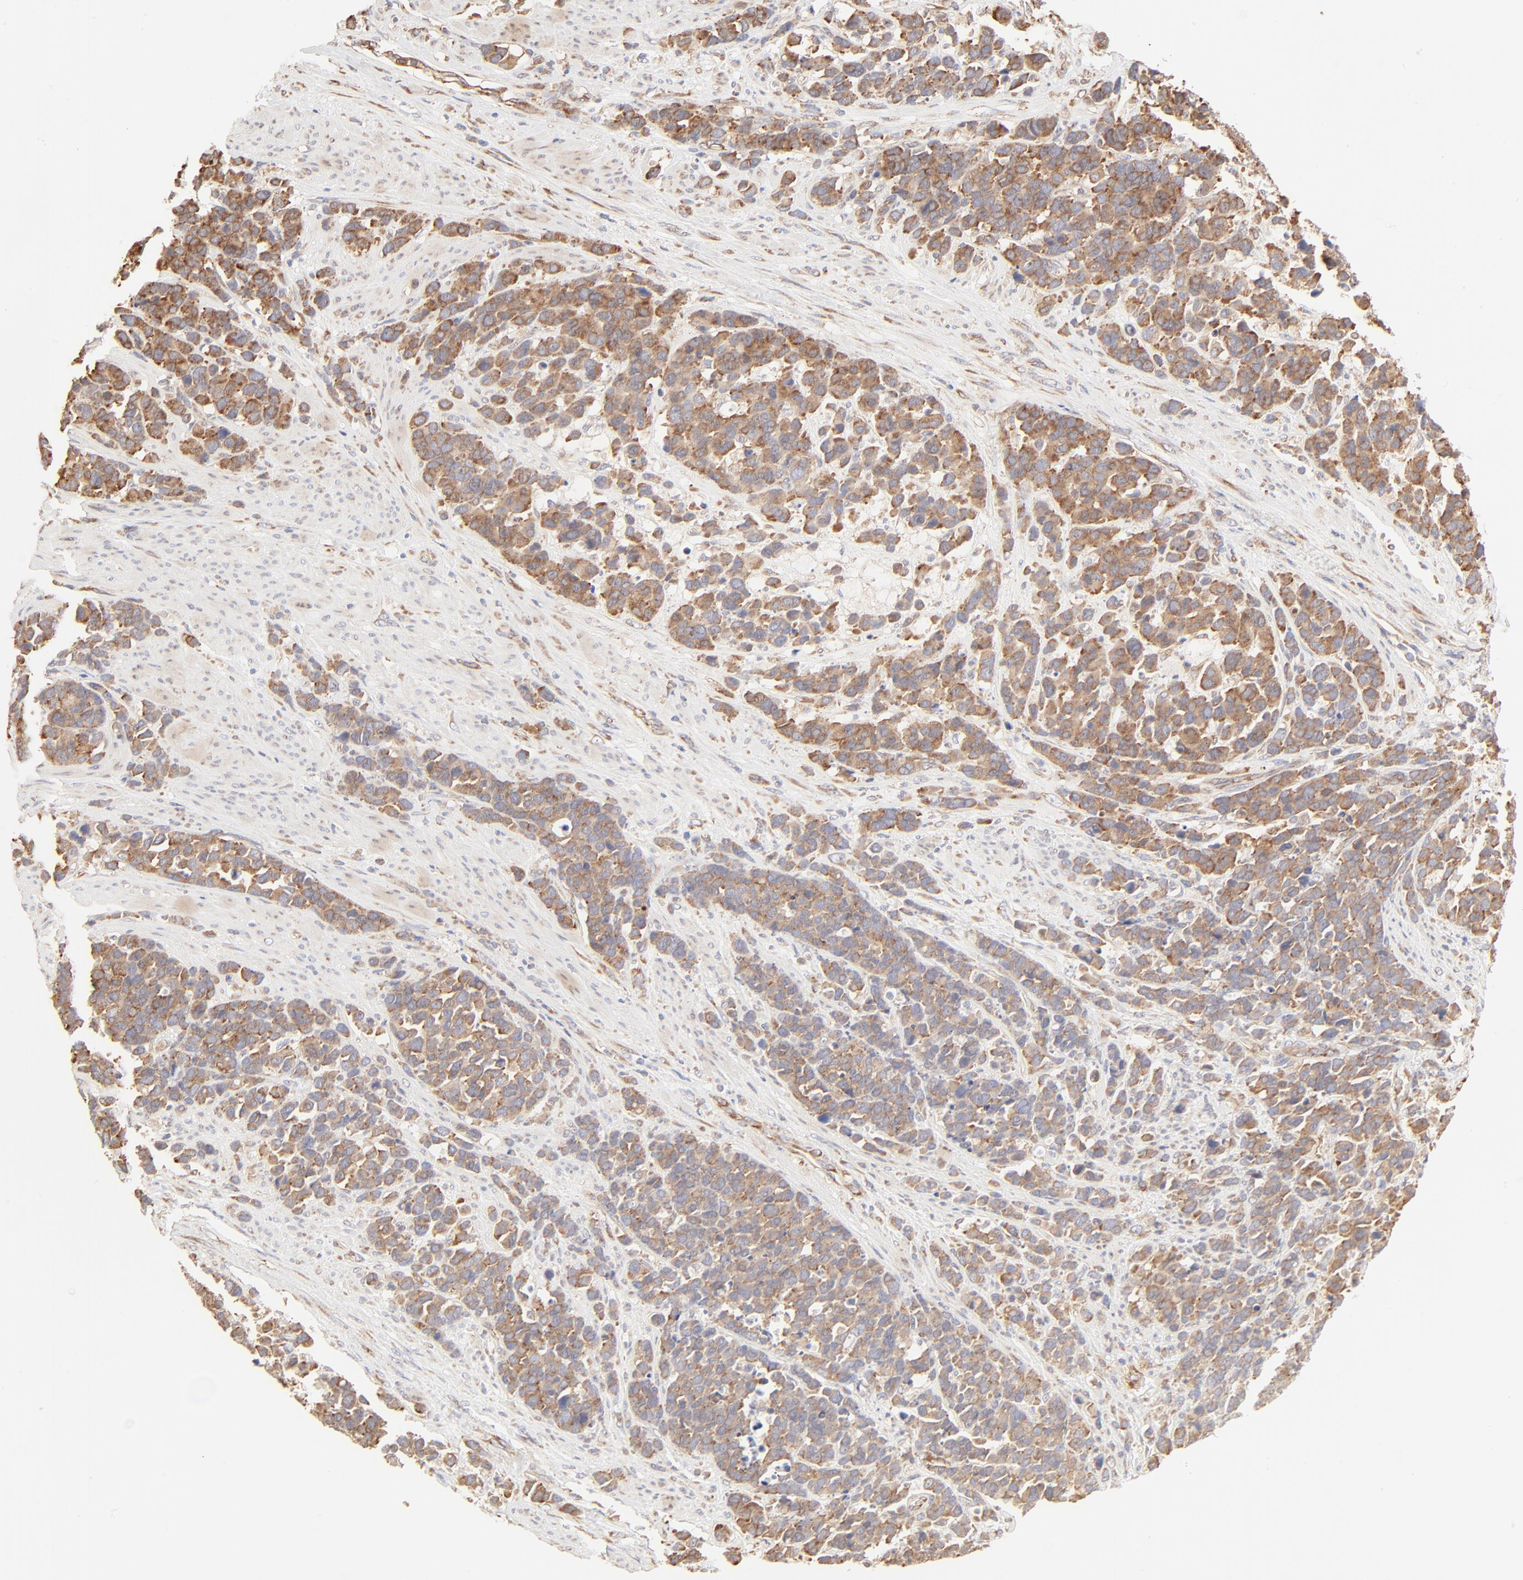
{"staining": {"intensity": "moderate", "quantity": ">75%", "location": "cytoplasmic/membranous"}, "tissue": "stomach cancer", "cell_type": "Tumor cells", "image_type": "cancer", "snomed": [{"axis": "morphology", "description": "Adenocarcinoma, NOS"}, {"axis": "topography", "description": "Stomach, upper"}], "caption": "Immunohistochemistry of adenocarcinoma (stomach) reveals medium levels of moderate cytoplasmic/membranous staining in approximately >75% of tumor cells.", "gene": "RPS20", "patient": {"sex": "male", "age": 71}}